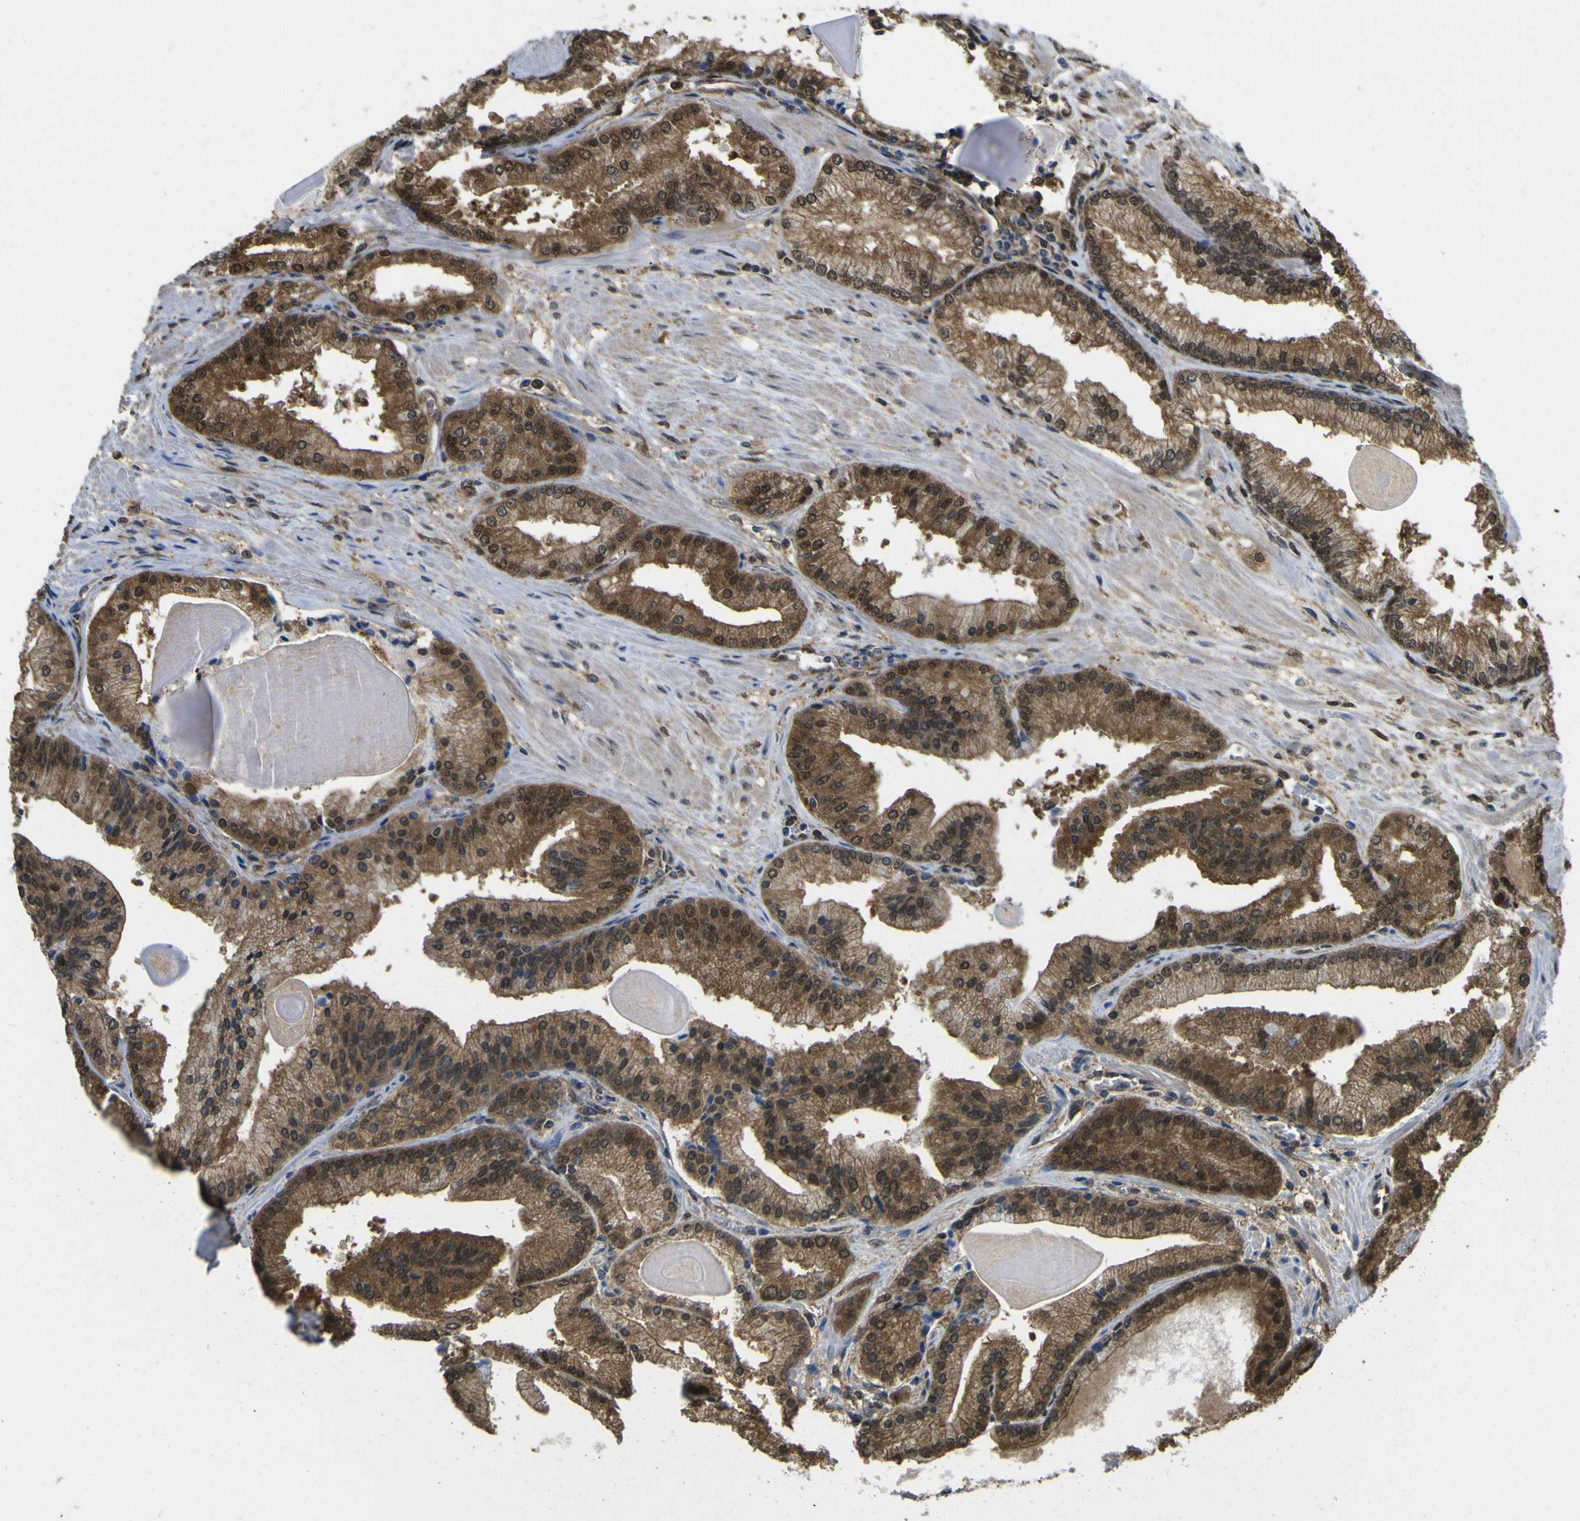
{"staining": {"intensity": "moderate", "quantity": ">75%", "location": "cytoplasmic/membranous,nuclear"}, "tissue": "prostate cancer", "cell_type": "Tumor cells", "image_type": "cancer", "snomed": [{"axis": "morphology", "description": "Adenocarcinoma, Low grade"}, {"axis": "topography", "description": "Prostate"}], "caption": "IHC histopathology image of neoplastic tissue: low-grade adenocarcinoma (prostate) stained using immunohistochemistry (IHC) demonstrates medium levels of moderate protein expression localized specifically in the cytoplasmic/membranous and nuclear of tumor cells, appearing as a cytoplasmic/membranous and nuclear brown color.", "gene": "YWHAG", "patient": {"sex": "male", "age": 59}}